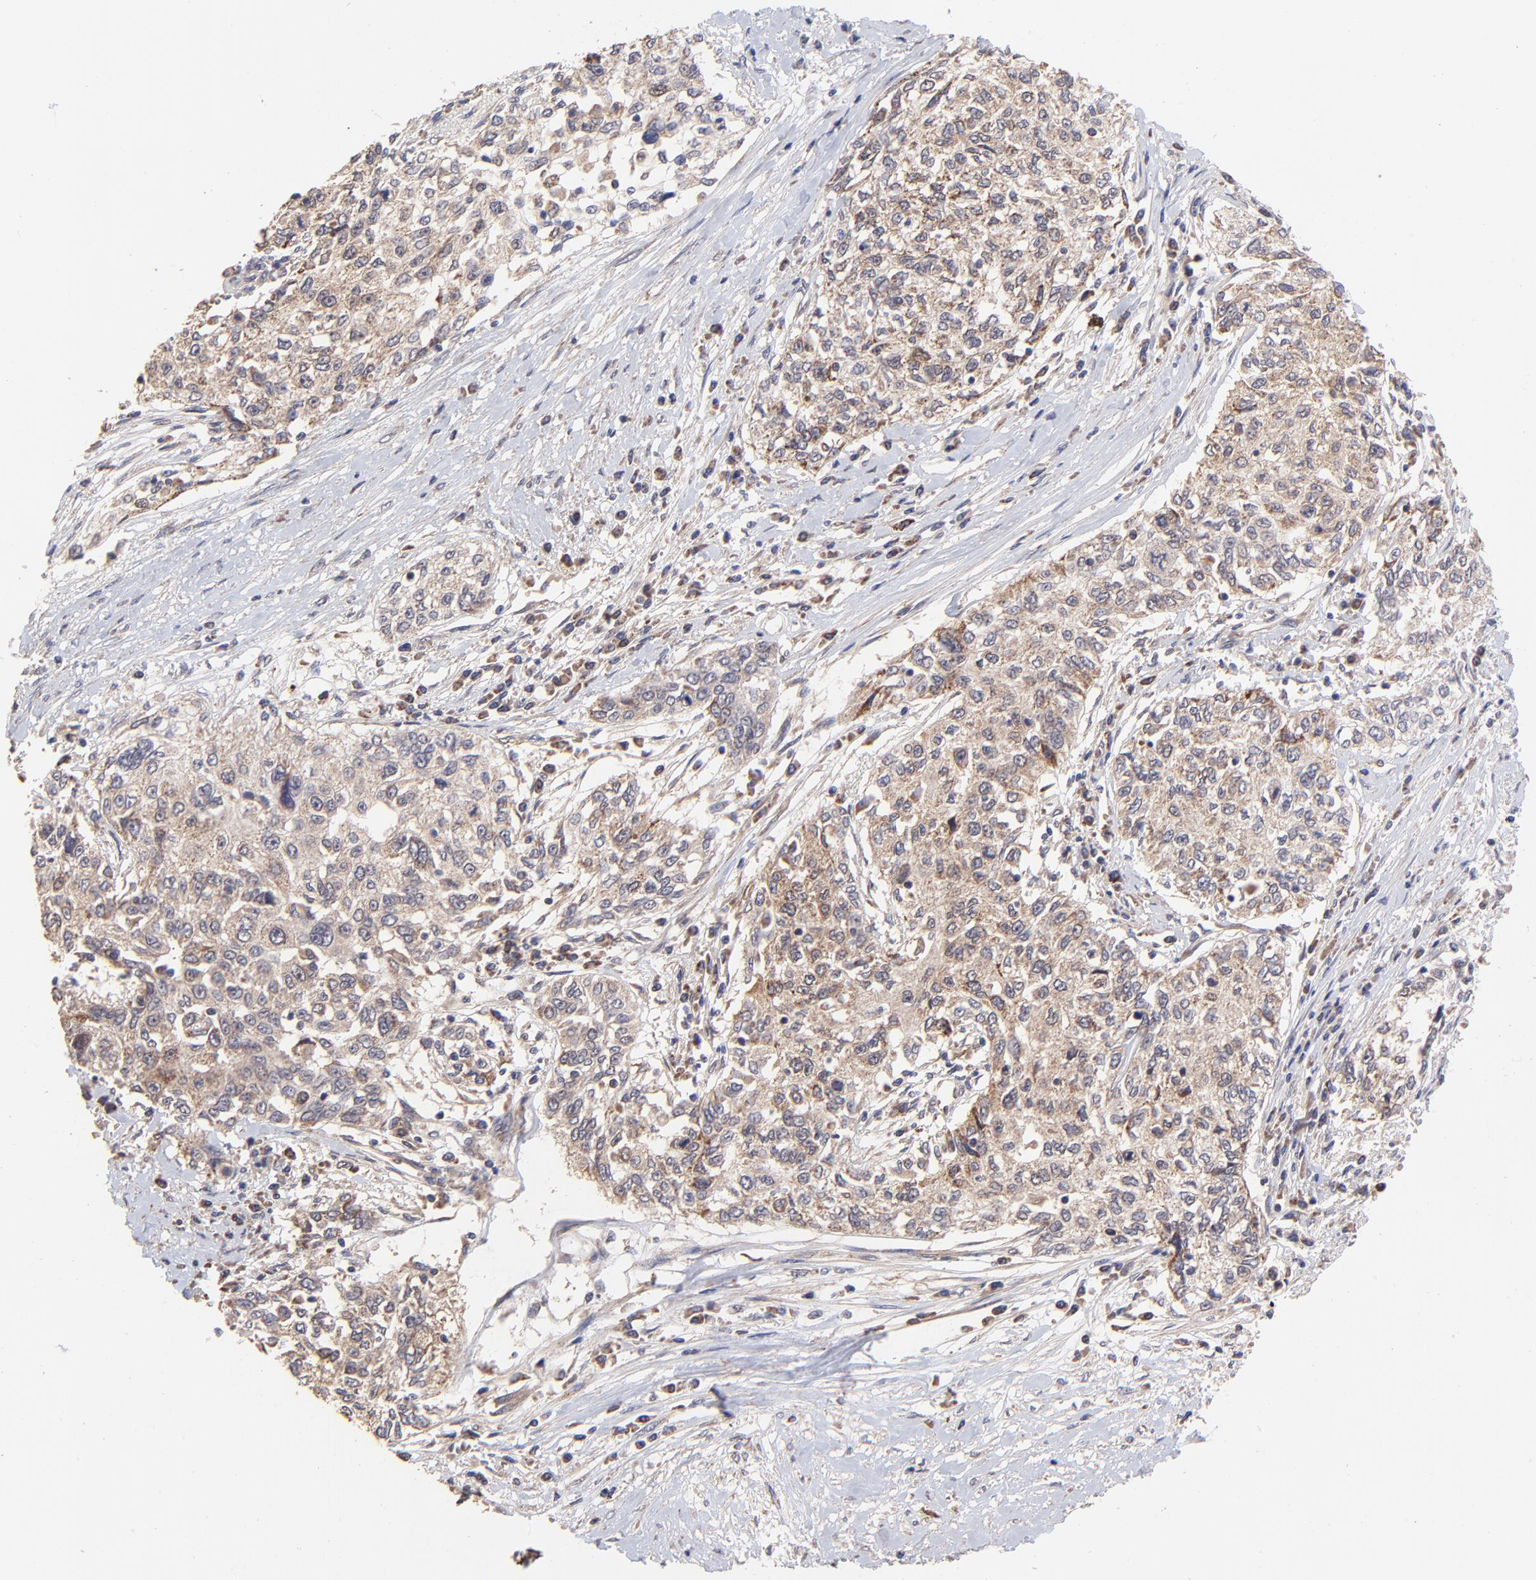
{"staining": {"intensity": "moderate", "quantity": ">75%", "location": "cytoplasmic/membranous"}, "tissue": "cervical cancer", "cell_type": "Tumor cells", "image_type": "cancer", "snomed": [{"axis": "morphology", "description": "Squamous cell carcinoma, NOS"}, {"axis": "topography", "description": "Cervix"}], "caption": "Approximately >75% of tumor cells in cervical cancer demonstrate moderate cytoplasmic/membranous protein expression as visualized by brown immunohistochemical staining.", "gene": "BAIAP2L2", "patient": {"sex": "female", "age": 57}}